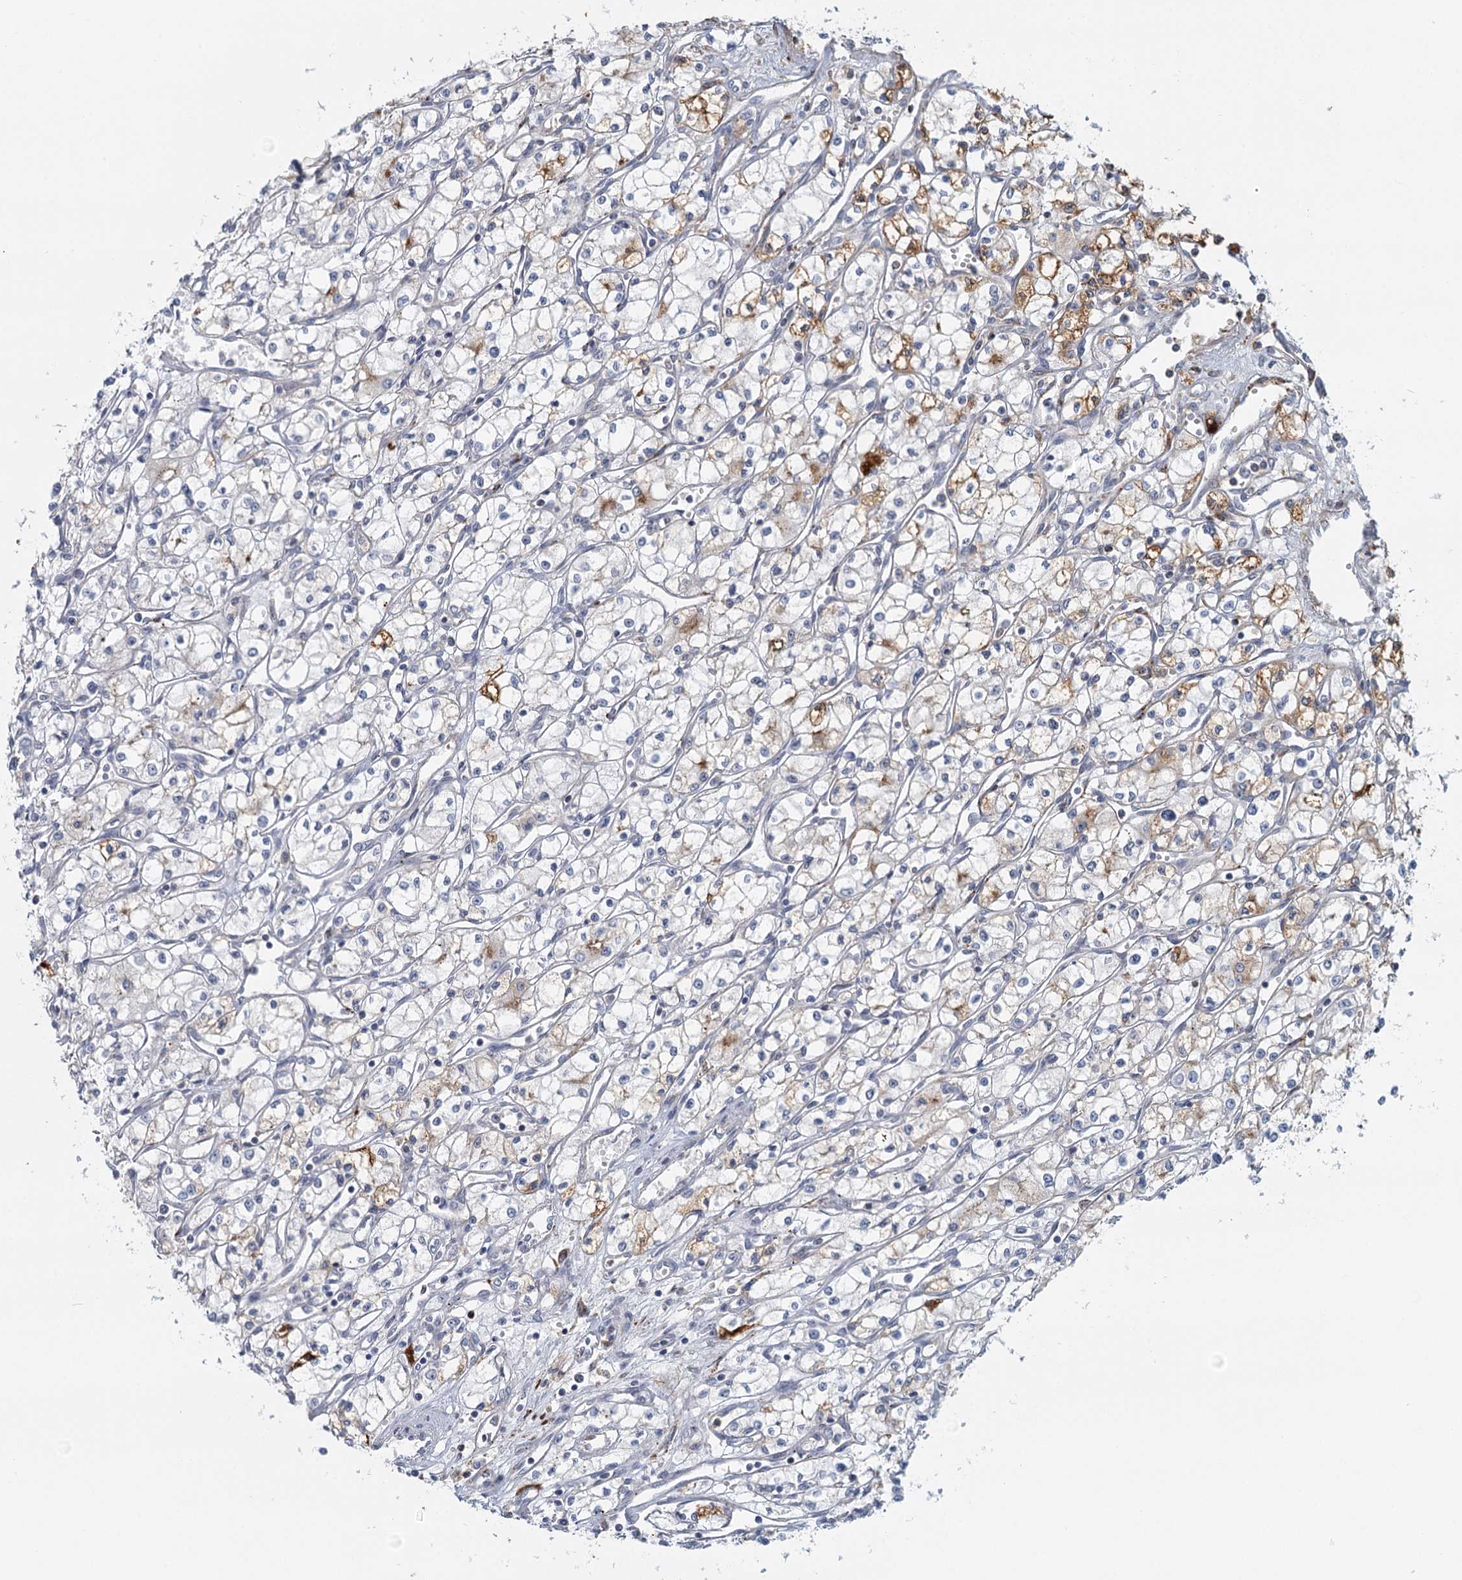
{"staining": {"intensity": "moderate", "quantity": "<25%", "location": "cytoplasmic/membranous"}, "tissue": "renal cancer", "cell_type": "Tumor cells", "image_type": "cancer", "snomed": [{"axis": "morphology", "description": "Adenocarcinoma, NOS"}, {"axis": "topography", "description": "Kidney"}], "caption": "Moderate cytoplasmic/membranous staining for a protein is identified in approximately <25% of tumor cells of adenocarcinoma (renal) using IHC.", "gene": "GPATCH11", "patient": {"sex": "male", "age": 59}}